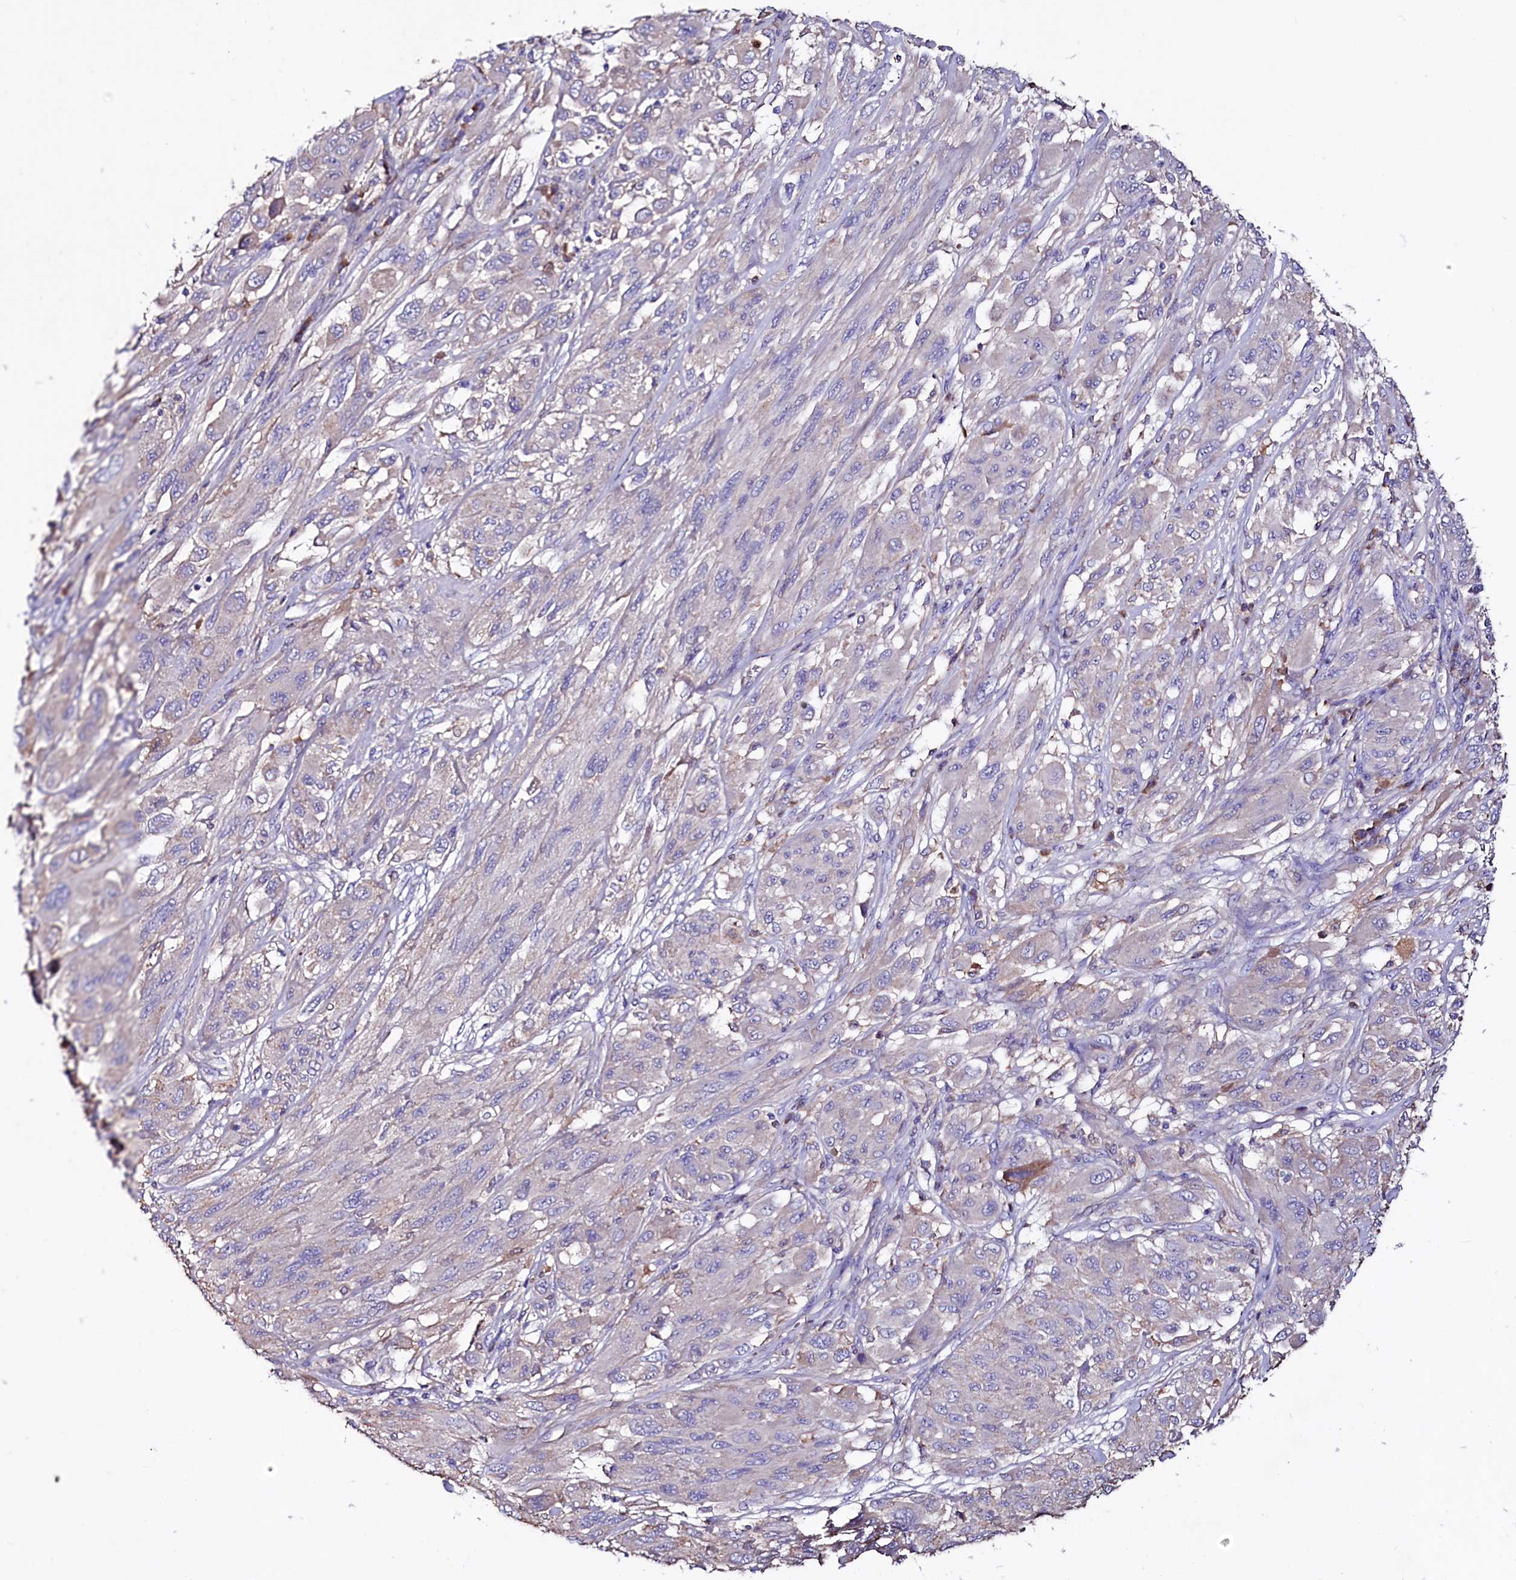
{"staining": {"intensity": "negative", "quantity": "none", "location": "none"}, "tissue": "melanoma", "cell_type": "Tumor cells", "image_type": "cancer", "snomed": [{"axis": "morphology", "description": "Malignant melanoma, NOS"}, {"axis": "topography", "description": "Skin"}], "caption": "High magnification brightfield microscopy of melanoma stained with DAB (3,3'-diaminobenzidine) (brown) and counterstained with hematoxylin (blue): tumor cells show no significant positivity.", "gene": "IL17RD", "patient": {"sex": "female", "age": 91}}